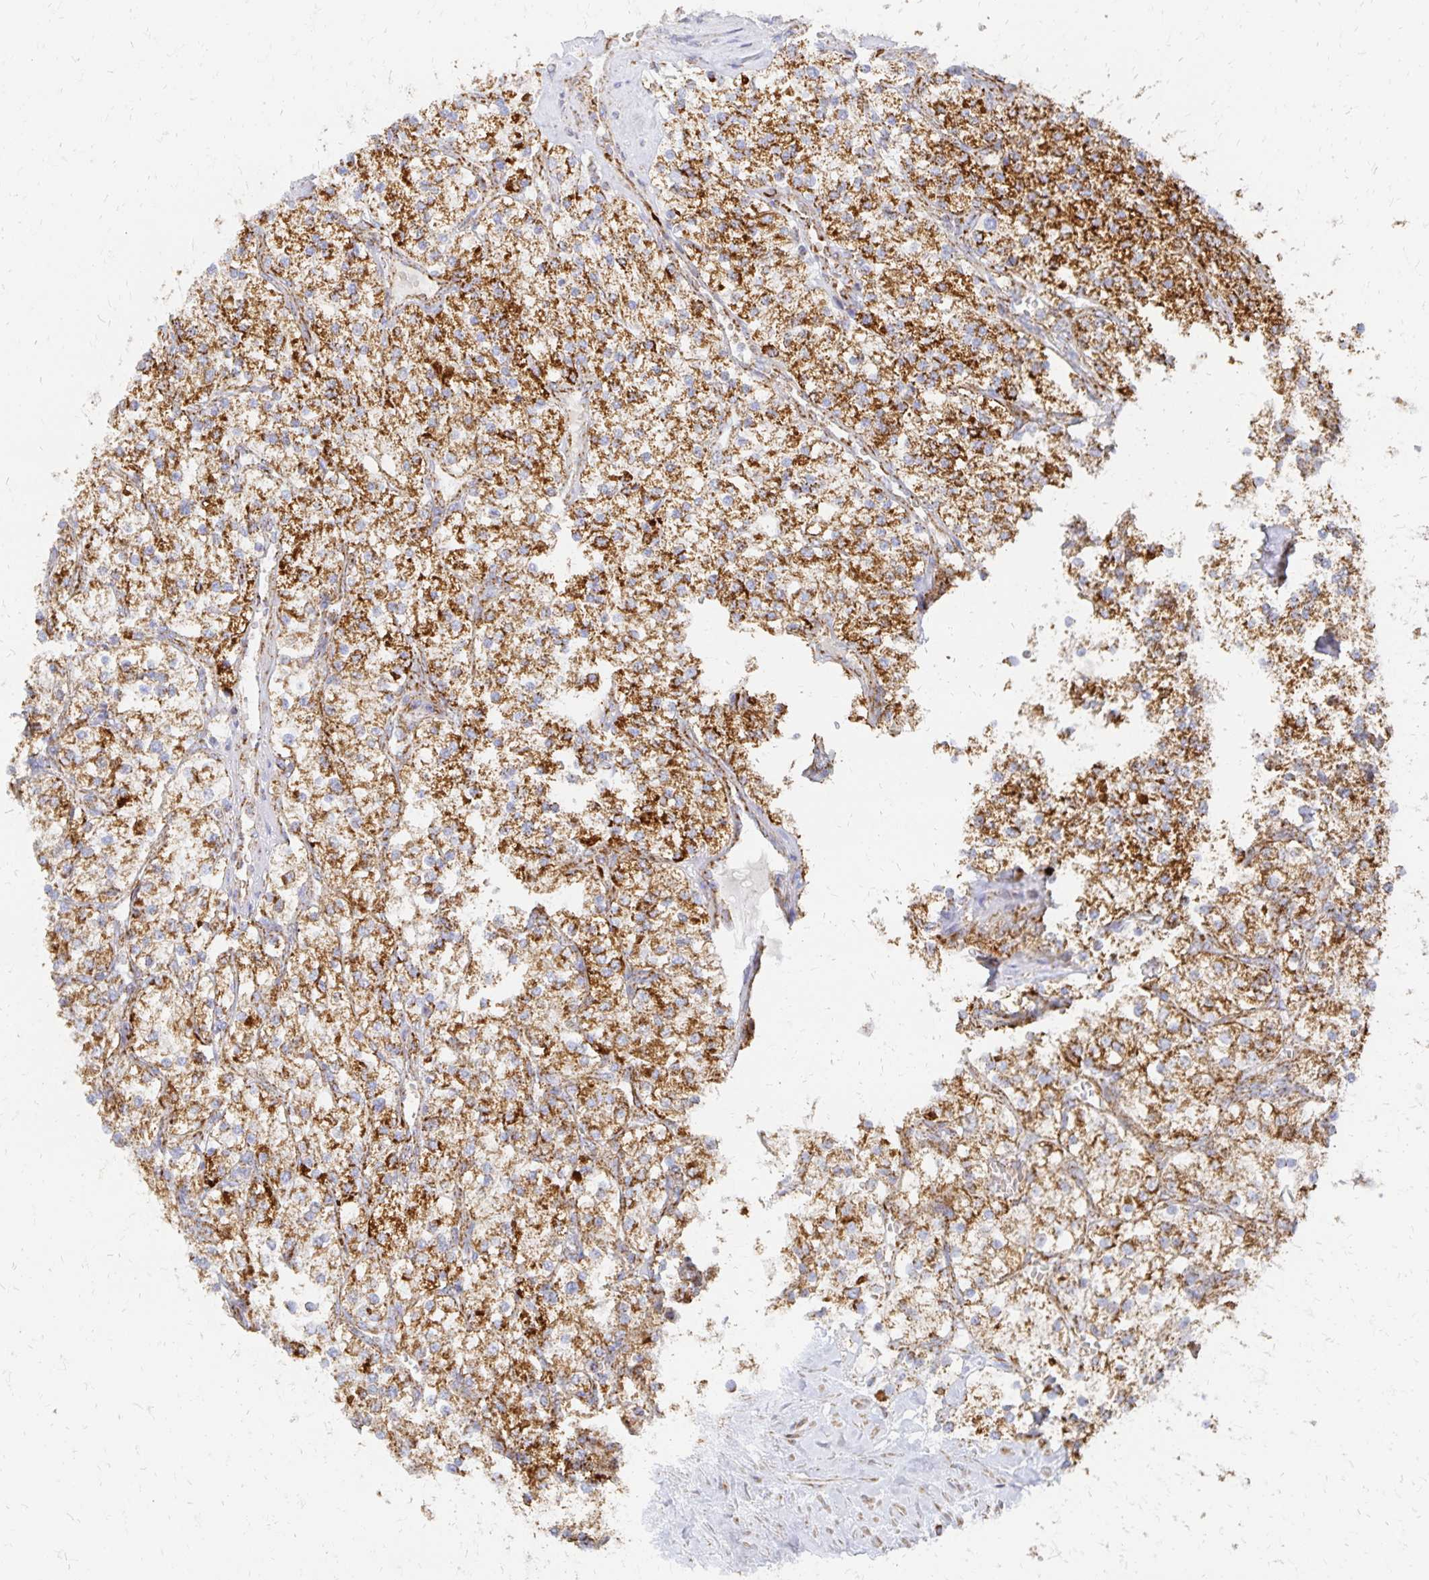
{"staining": {"intensity": "strong", "quantity": ">75%", "location": "cytoplasmic/membranous"}, "tissue": "renal cancer", "cell_type": "Tumor cells", "image_type": "cancer", "snomed": [{"axis": "morphology", "description": "Adenocarcinoma, NOS"}, {"axis": "topography", "description": "Kidney"}], "caption": "Renal adenocarcinoma stained for a protein exhibits strong cytoplasmic/membranous positivity in tumor cells.", "gene": "STOML2", "patient": {"sex": "male", "age": 80}}